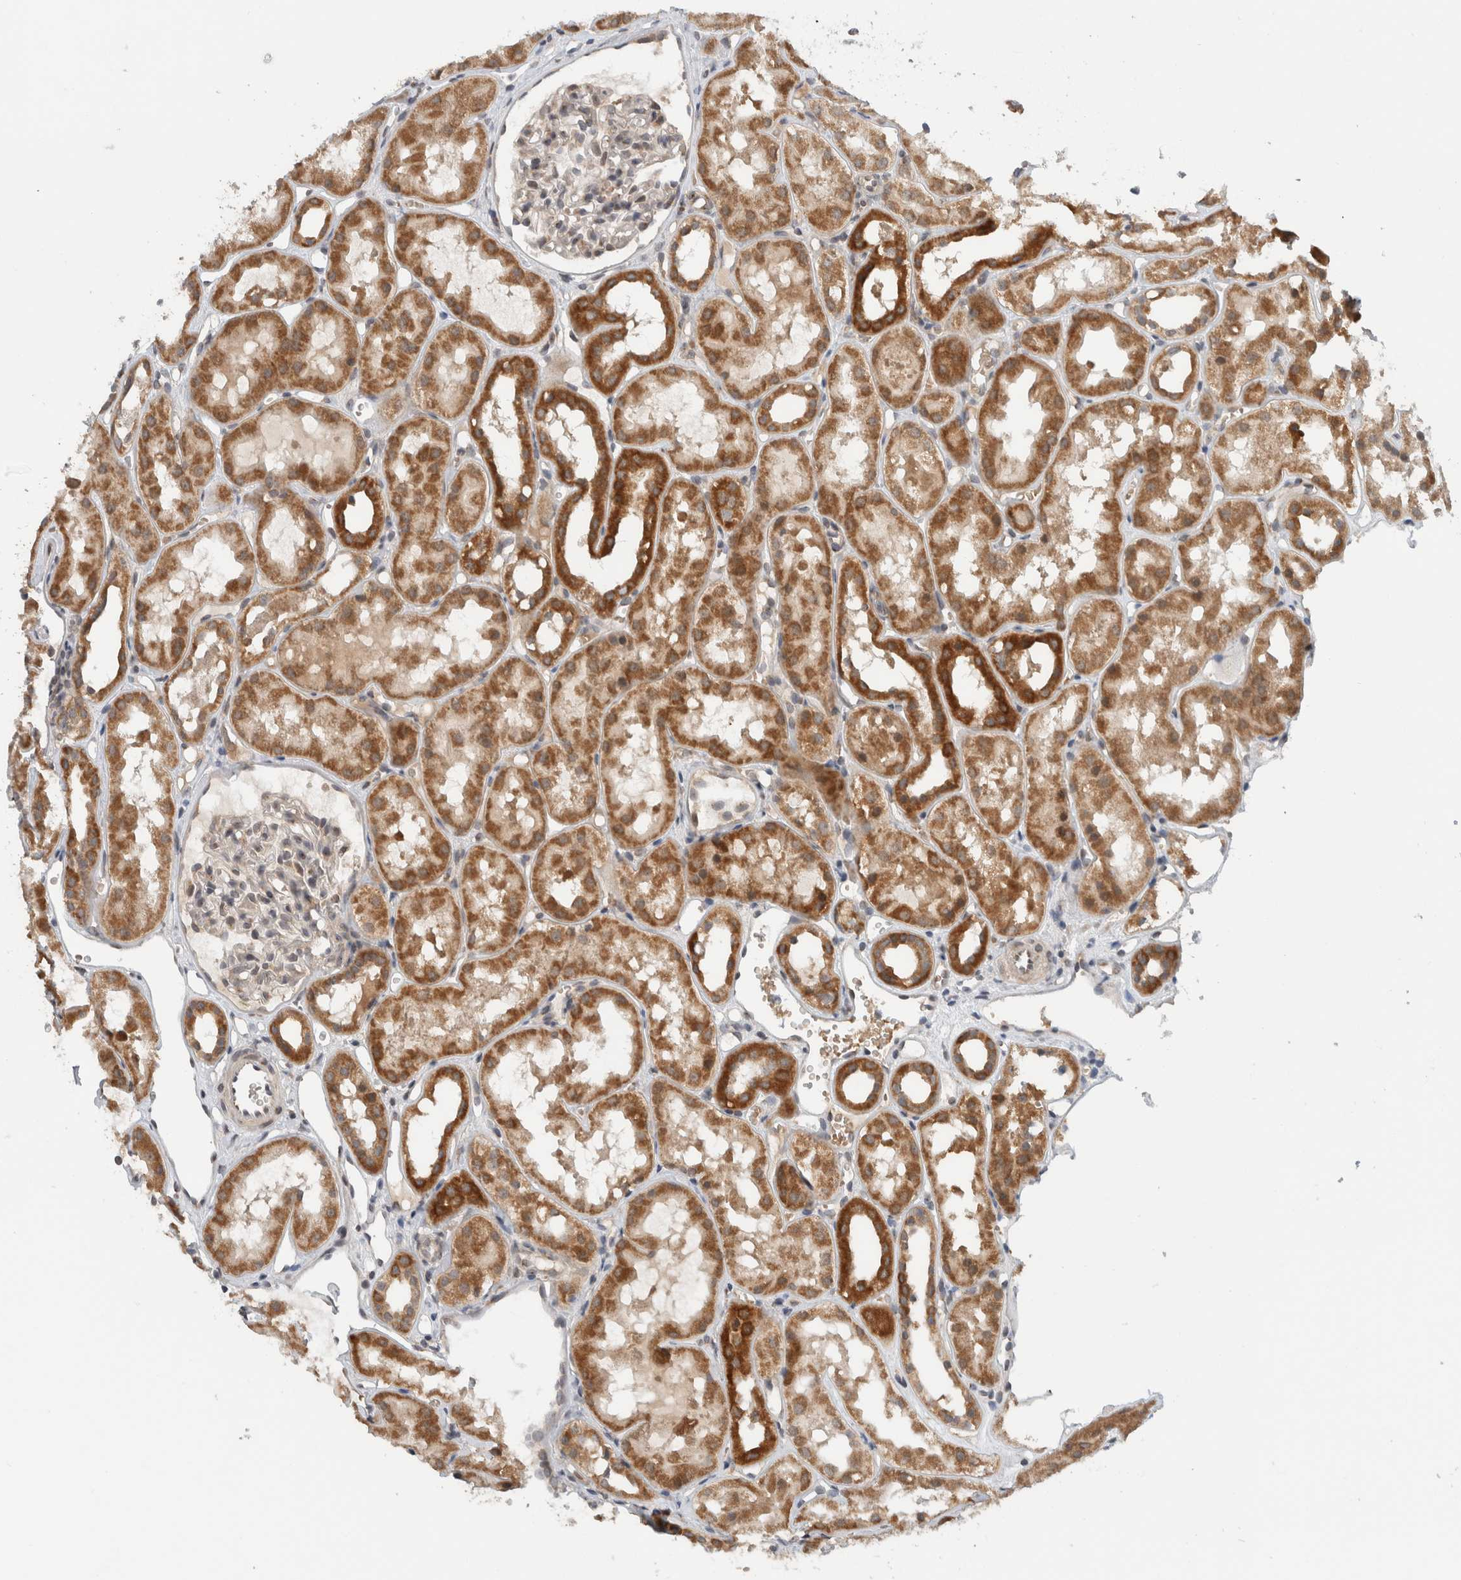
{"staining": {"intensity": "negative", "quantity": "none", "location": "none"}, "tissue": "kidney", "cell_type": "Cells in glomeruli", "image_type": "normal", "snomed": [{"axis": "morphology", "description": "Normal tissue, NOS"}, {"axis": "topography", "description": "Kidney"}], "caption": "High power microscopy photomicrograph of an immunohistochemistry micrograph of benign kidney, revealing no significant staining in cells in glomeruli.", "gene": "CMC2", "patient": {"sex": "male", "age": 16}}